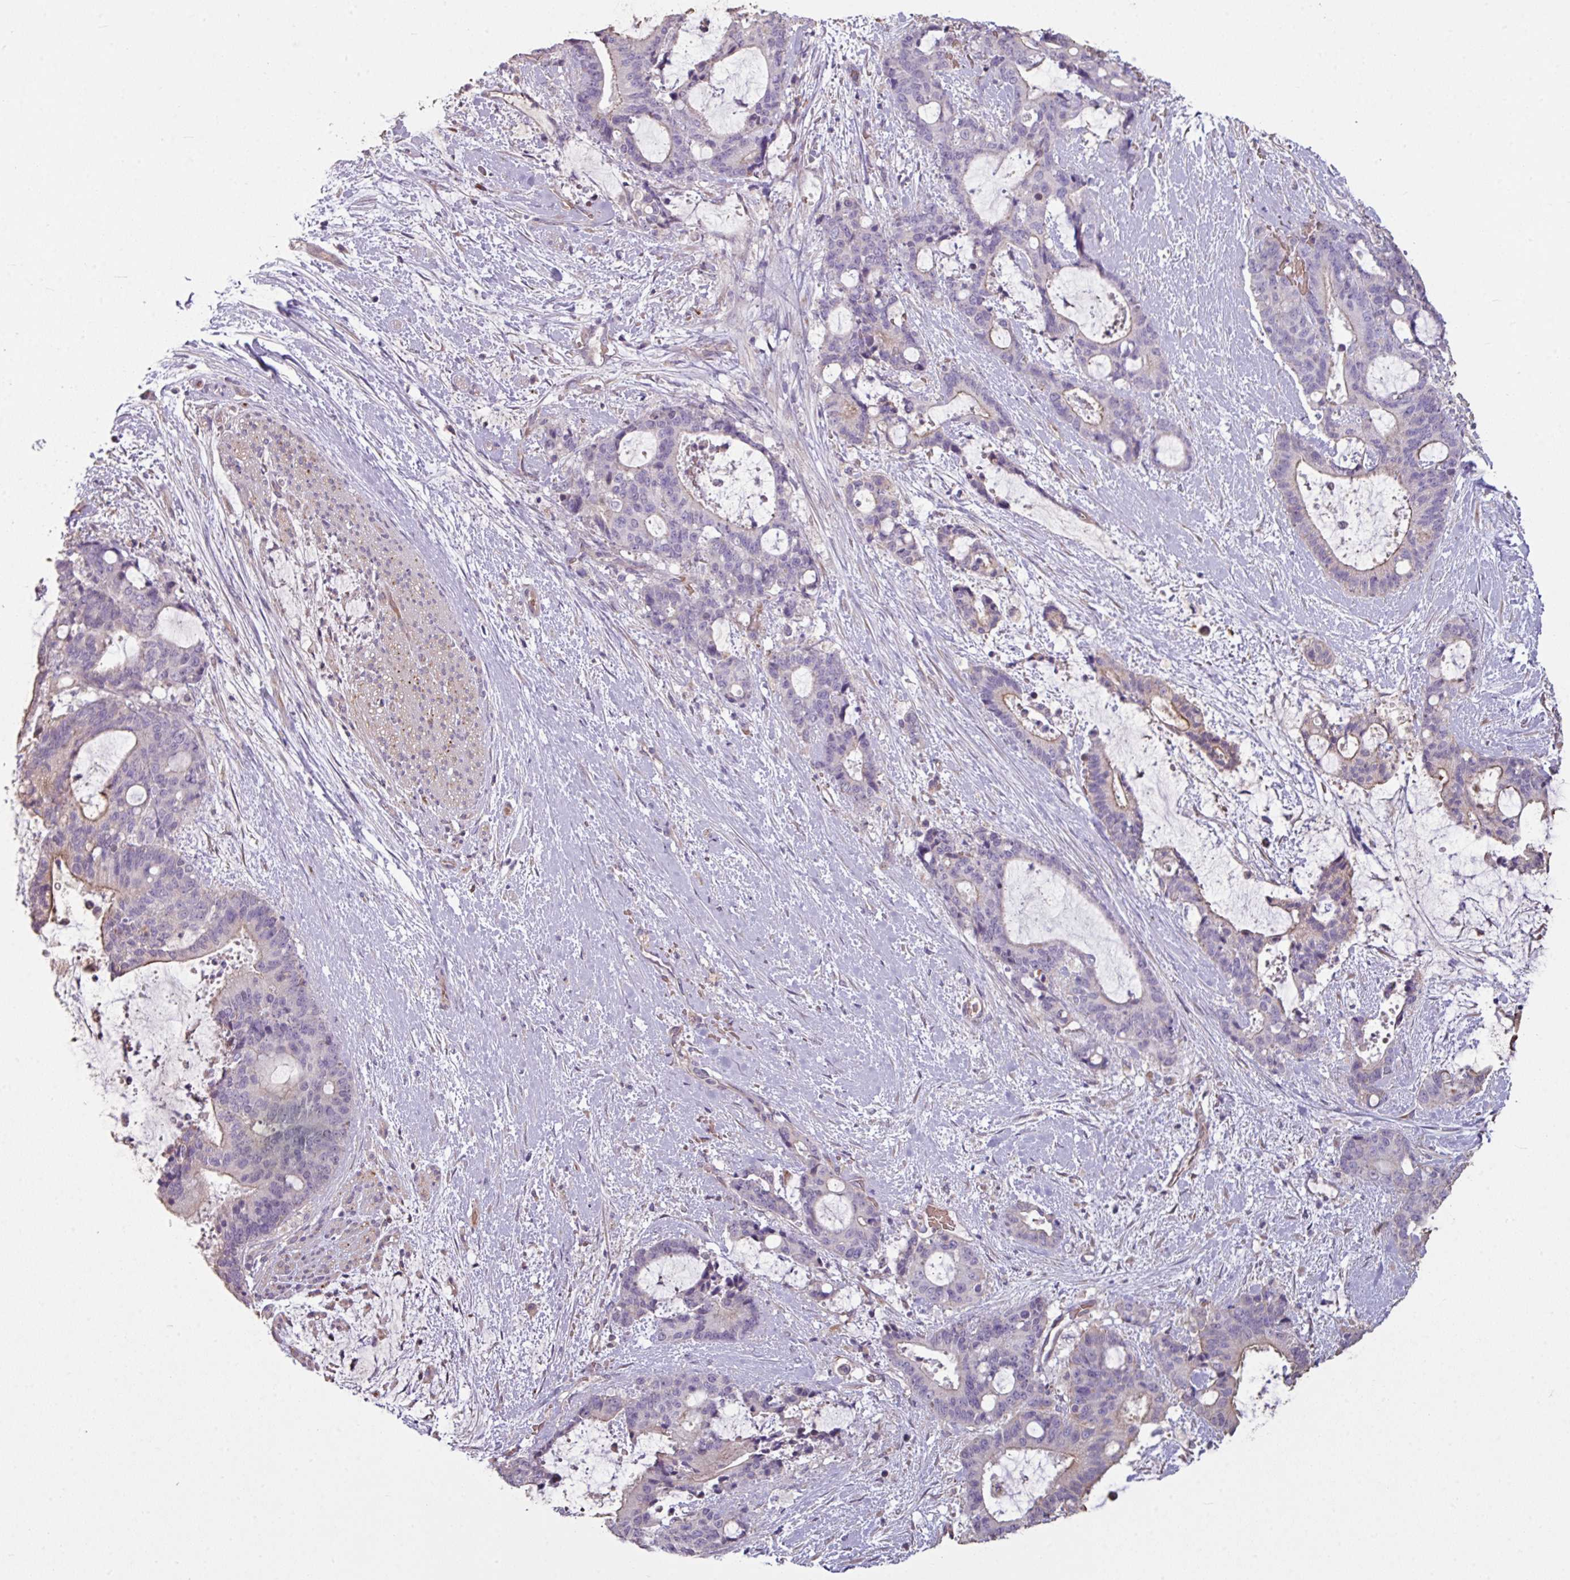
{"staining": {"intensity": "weak", "quantity": "<25%", "location": "cytoplasmic/membranous"}, "tissue": "liver cancer", "cell_type": "Tumor cells", "image_type": "cancer", "snomed": [{"axis": "morphology", "description": "Normal tissue, NOS"}, {"axis": "morphology", "description": "Cholangiocarcinoma"}, {"axis": "topography", "description": "Liver"}, {"axis": "topography", "description": "Peripheral nerve tissue"}], "caption": "Immunohistochemical staining of human liver cancer (cholangiocarcinoma) displays no significant expression in tumor cells.", "gene": "NHSL2", "patient": {"sex": "female", "age": 73}}